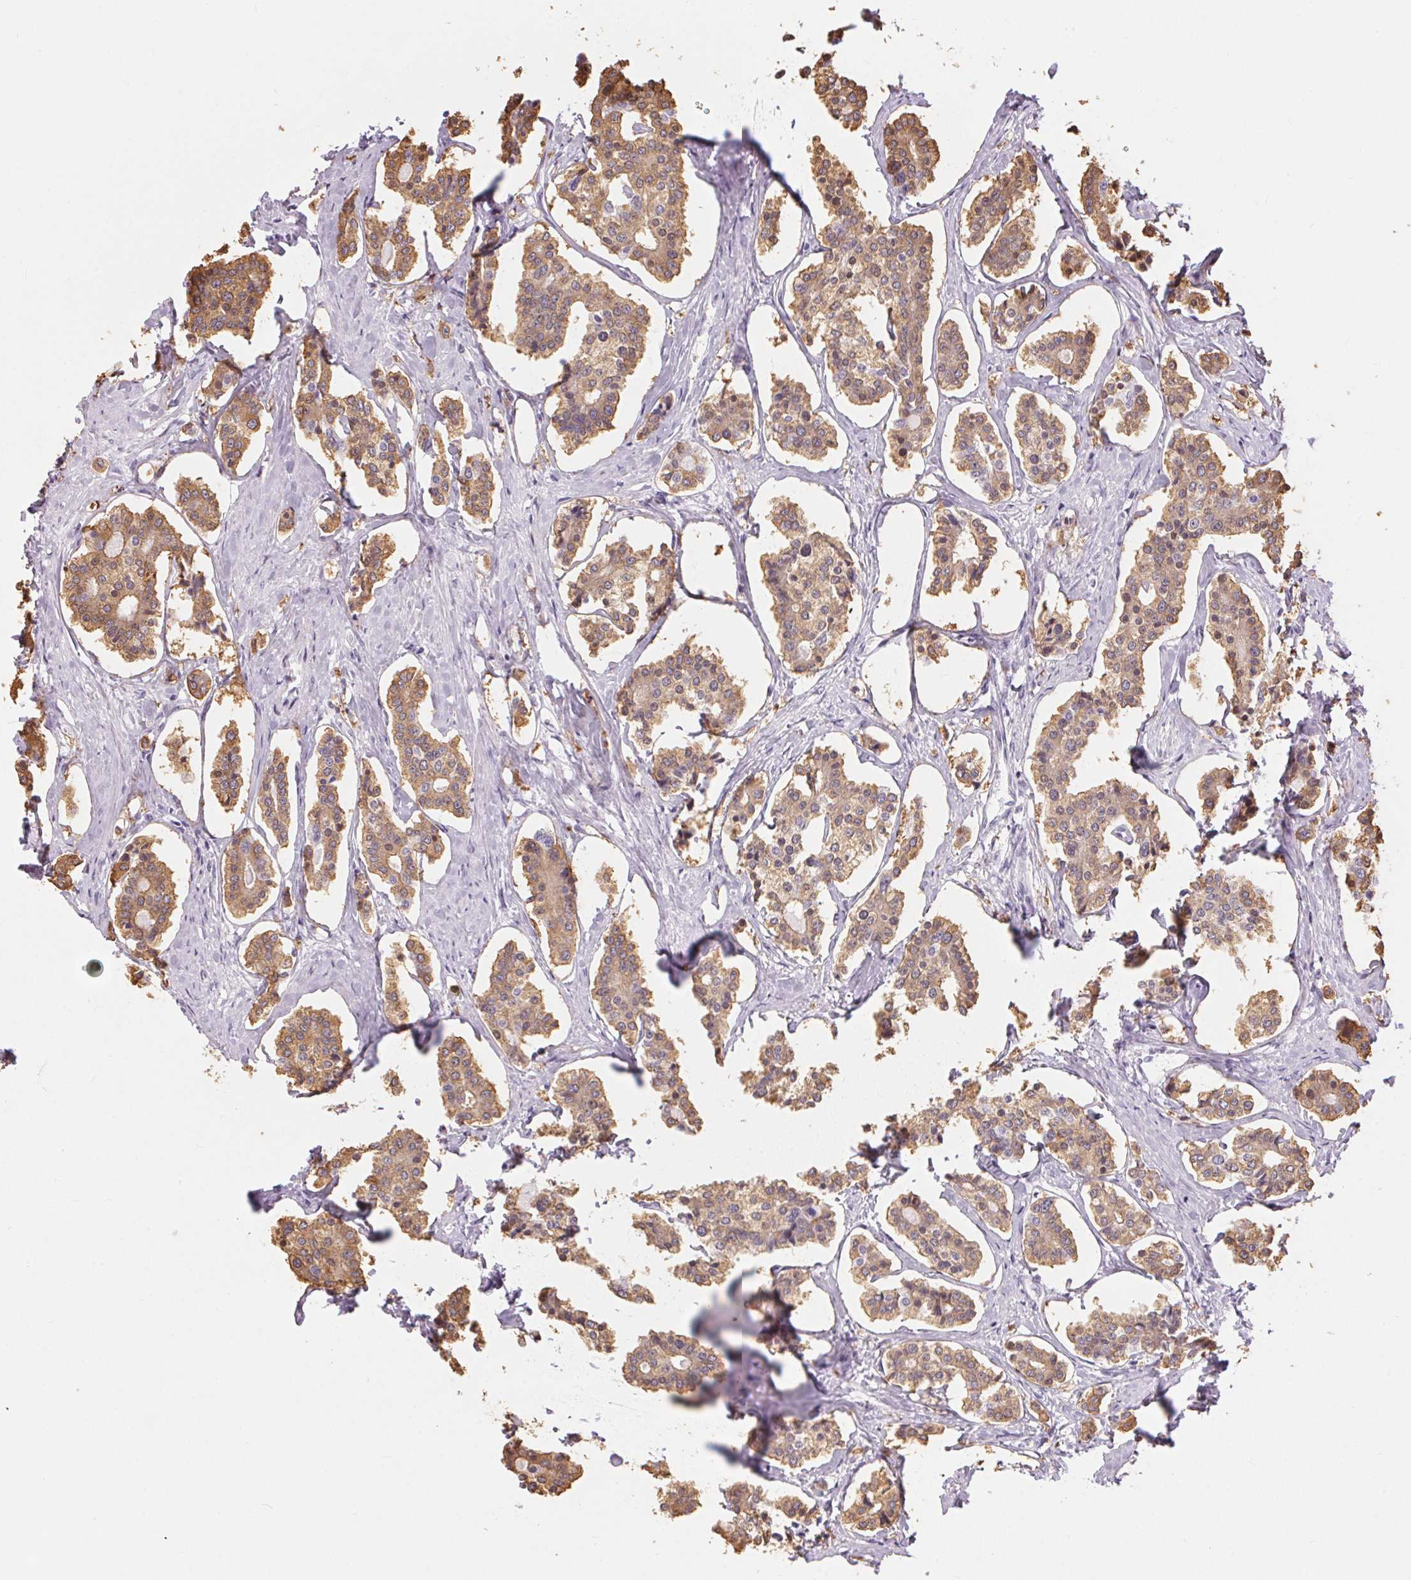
{"staining": {"intensity": "moderate", "quantity": ">75%", "location": "cytoplasmic/membranous"}, "tissue": "carcinoid", "cell_type": "Tumor cells", "image_type": "cancer", "snomed": [{"axis": "morphology", "description": "Carcinoid, malignant, NOS"}, {"axis": "topography", "description": "Small intestine"}], "caption": "Human carcinoid stained with a protein marker displays moderate staining in tumor cells.", "gene": "CADPS", "patient": {"sex": "female", "age": 65}}